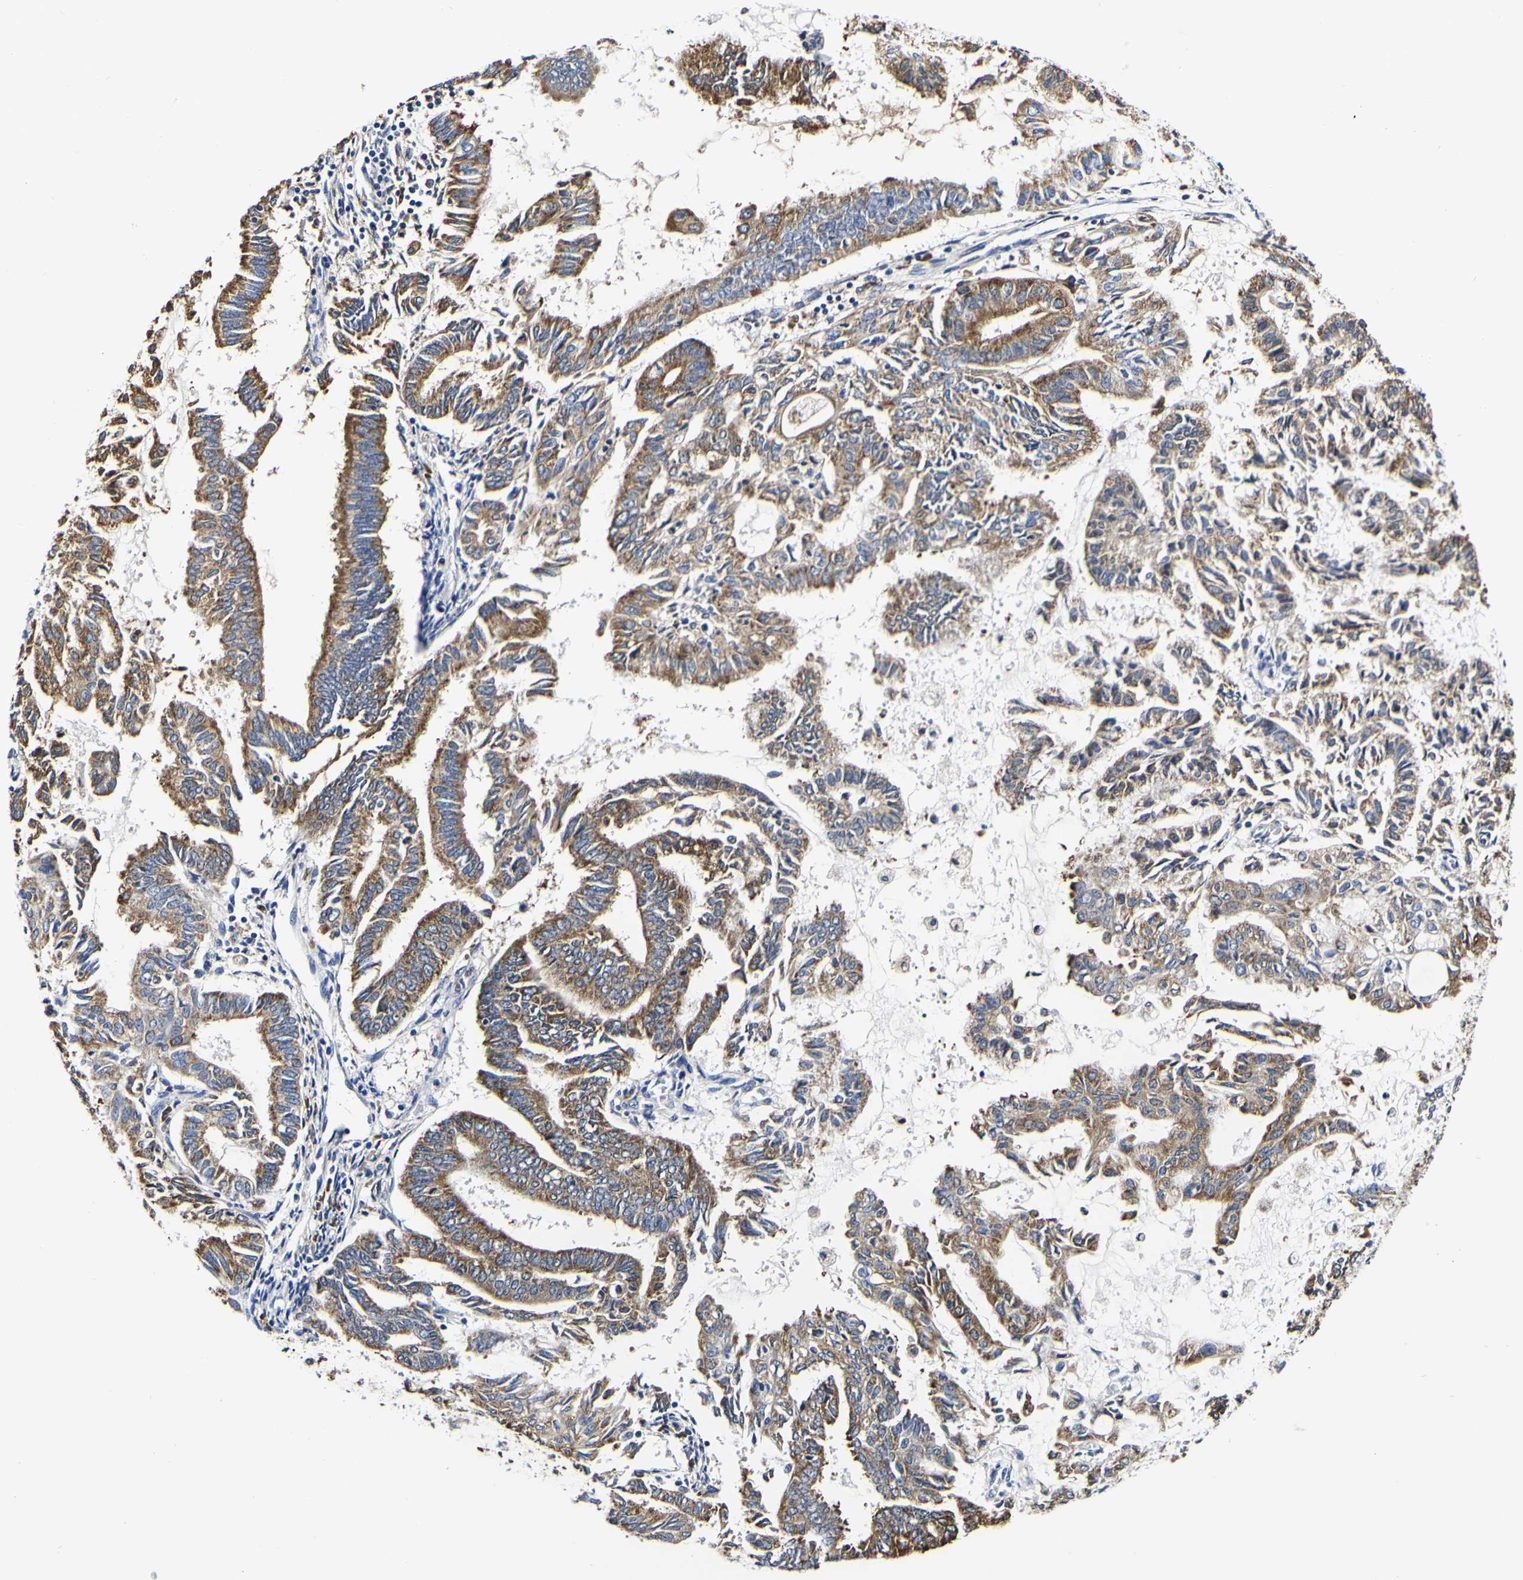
{"staining": {"intensity": "moderate", "quantity": ">75%", "location": "cytoplasmic/membranous"}, "tissue": "endometrial cancer", "cell_type": "Tumor cells", "image_type": "cancer", "snomed": [{"axis": "morphology", "description": "Adenocarcinoma, NOS"}, {"axis": "topography", "description": "Endometrium"}], "caption": "A brown stain highlights moderate cytoplasmic/membranous expression of a protein in adenocarcinoma (endometrial) tumor cells.", "gene": "P4HB", "patient": {"sex": "female", "age": 86}}